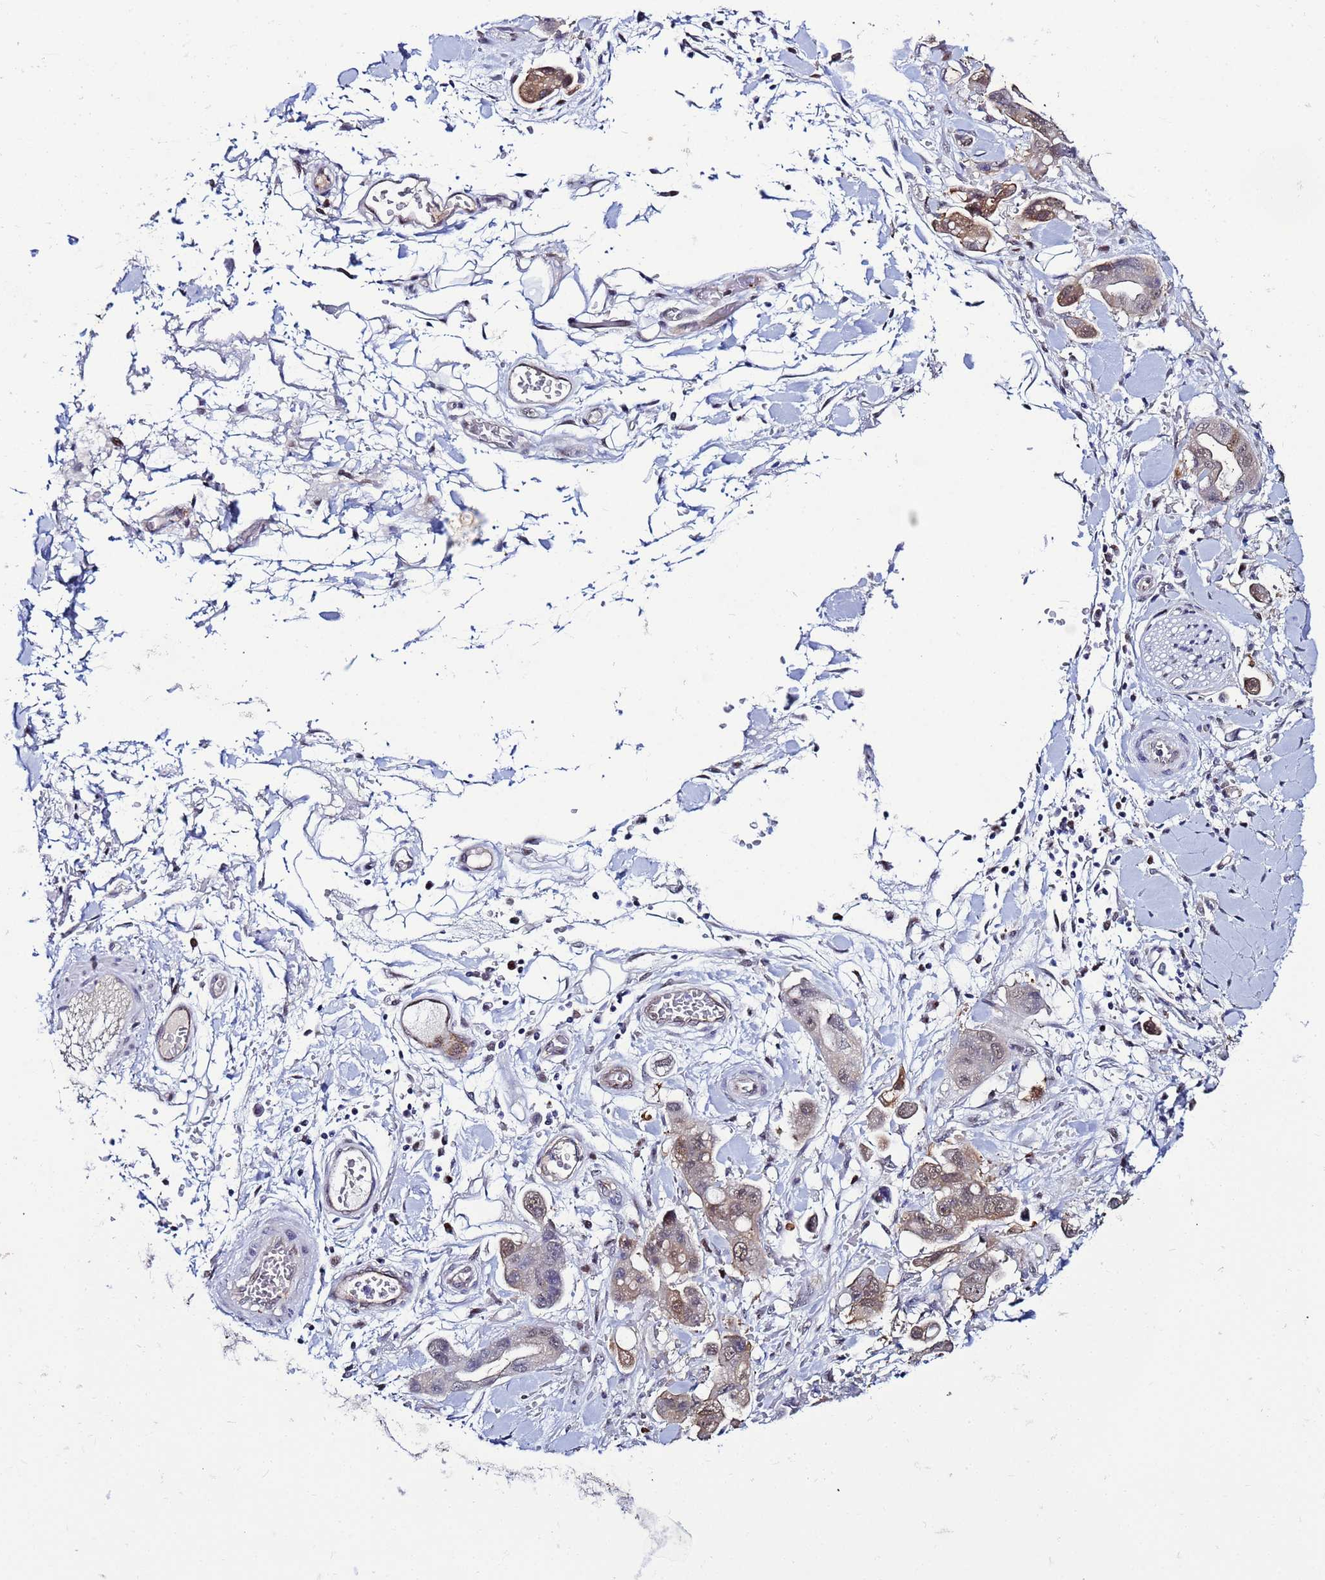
{"staining": {"intensity": "moderate", "quantity": "25%-75%", "location": "cytoplasmic/membranous,nuclear"}, "tissue": "stomach cancer", "cell_type": "Tumor cells", "image_type": "cancer", "snomed": [{"axis": "morphology", "description": "Adenocarcinoma, NOS"}, {"axis": "topography", "description": "Stomach"}], "caption": "Immunohistochemical staining of human stomach cancer (adenocarcinoma) displays medium levels of moderate cytoplasmic/membranous and nuclear protein expression in about 25%-75% of tumor cells.", "gene": "SLC25A37", "patient": {"sex": "male", "age": 62}}